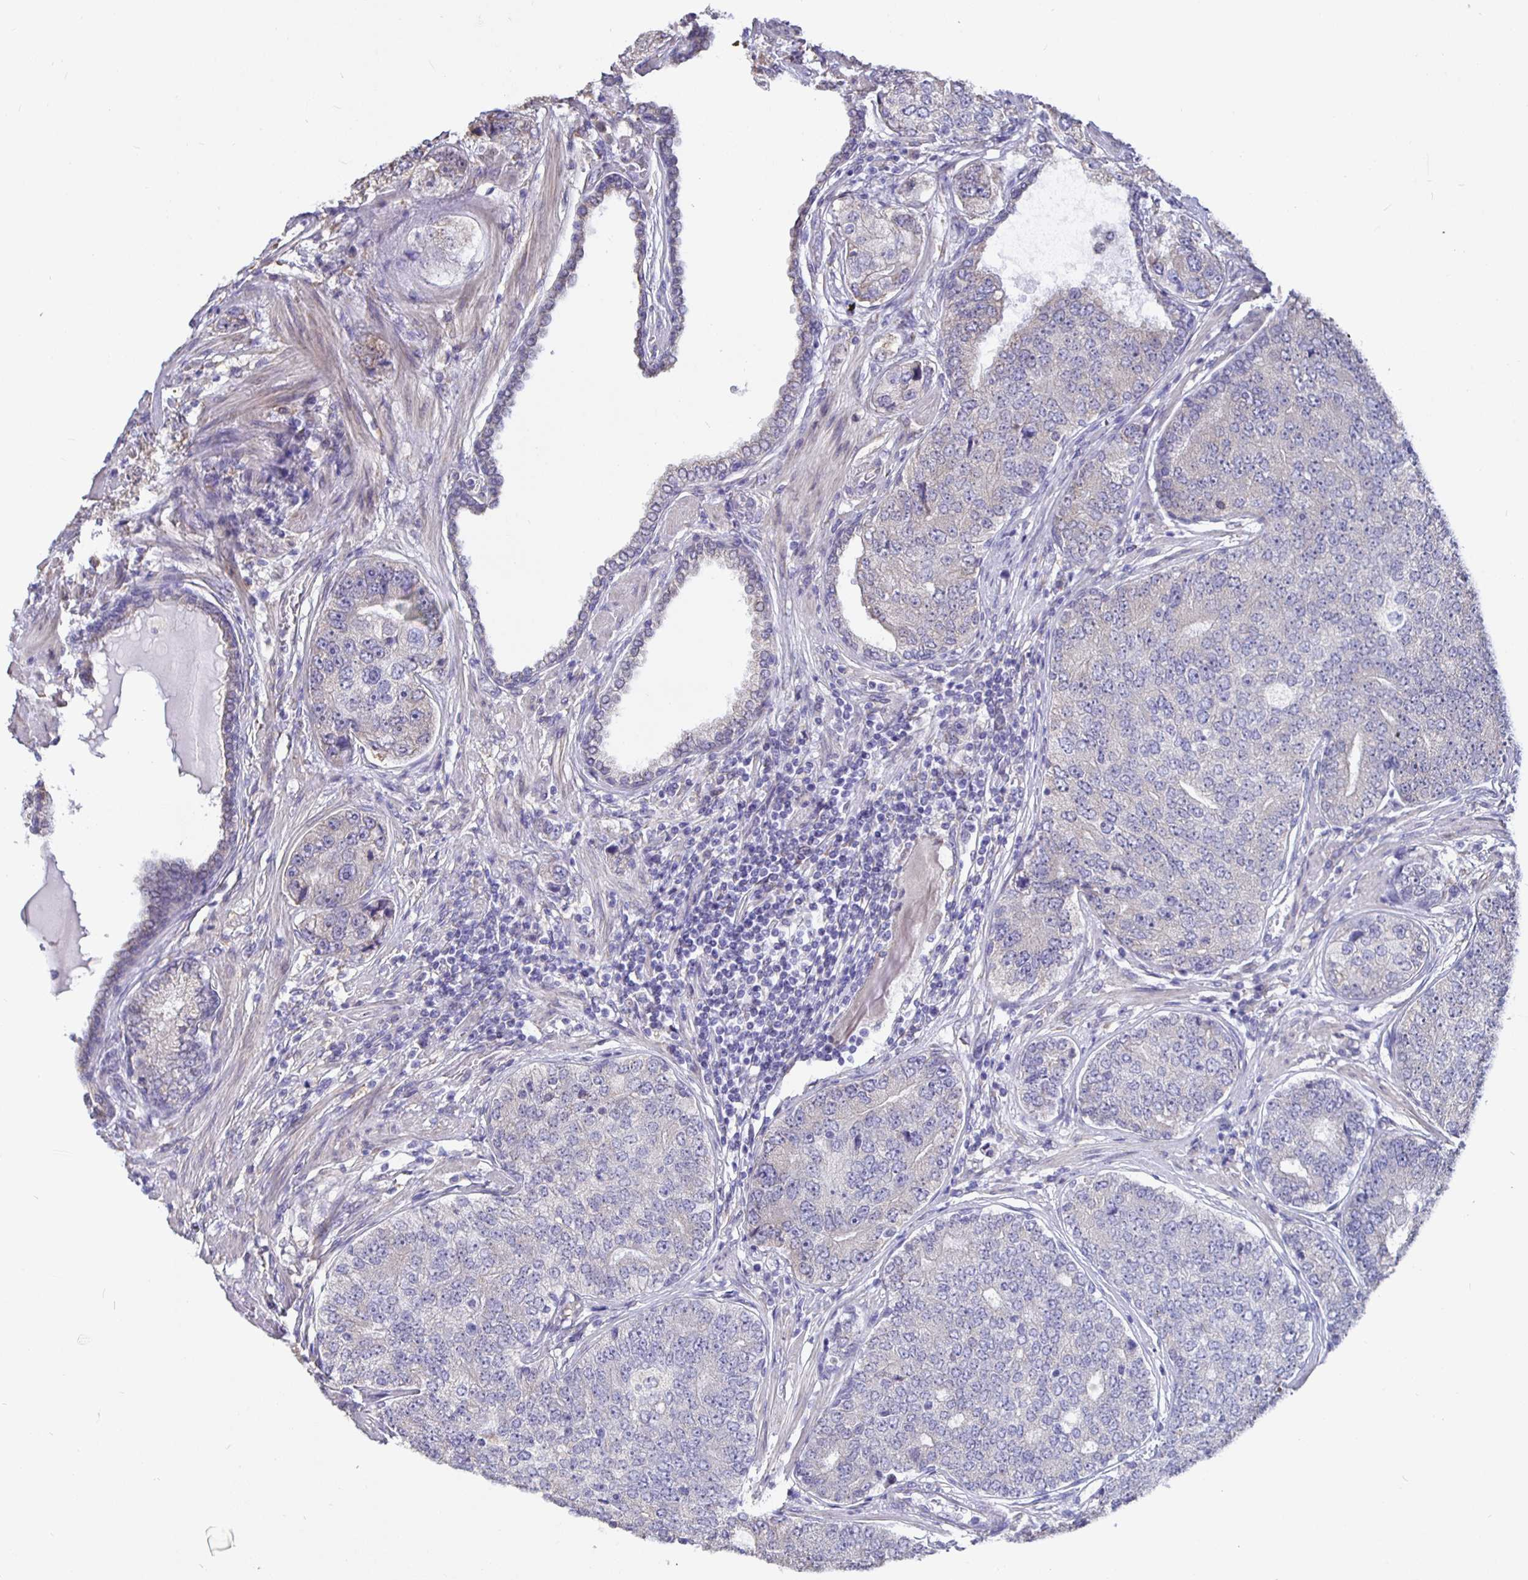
{"staining": {"intensity": "negative", "quantity": "none", "location": "none"}, "tissue": "prostate cancer", "cell_type": "Tumor cells", "image_type": "cancer", "snomed": [{"axis": "morphology", "description": "Adenocarcinoma, High grade"}, {"axis": "topography", "description": "Prostate"}], "caption": "Immunohistochemistry photomicrograph of prostate cancer (adenocarcinoma (high-grade)) stained for a protein (brown), which reveals no staining in tumor cells.", "gene": "DNAI2", "patient": {"sex": "male", "age": 60}}